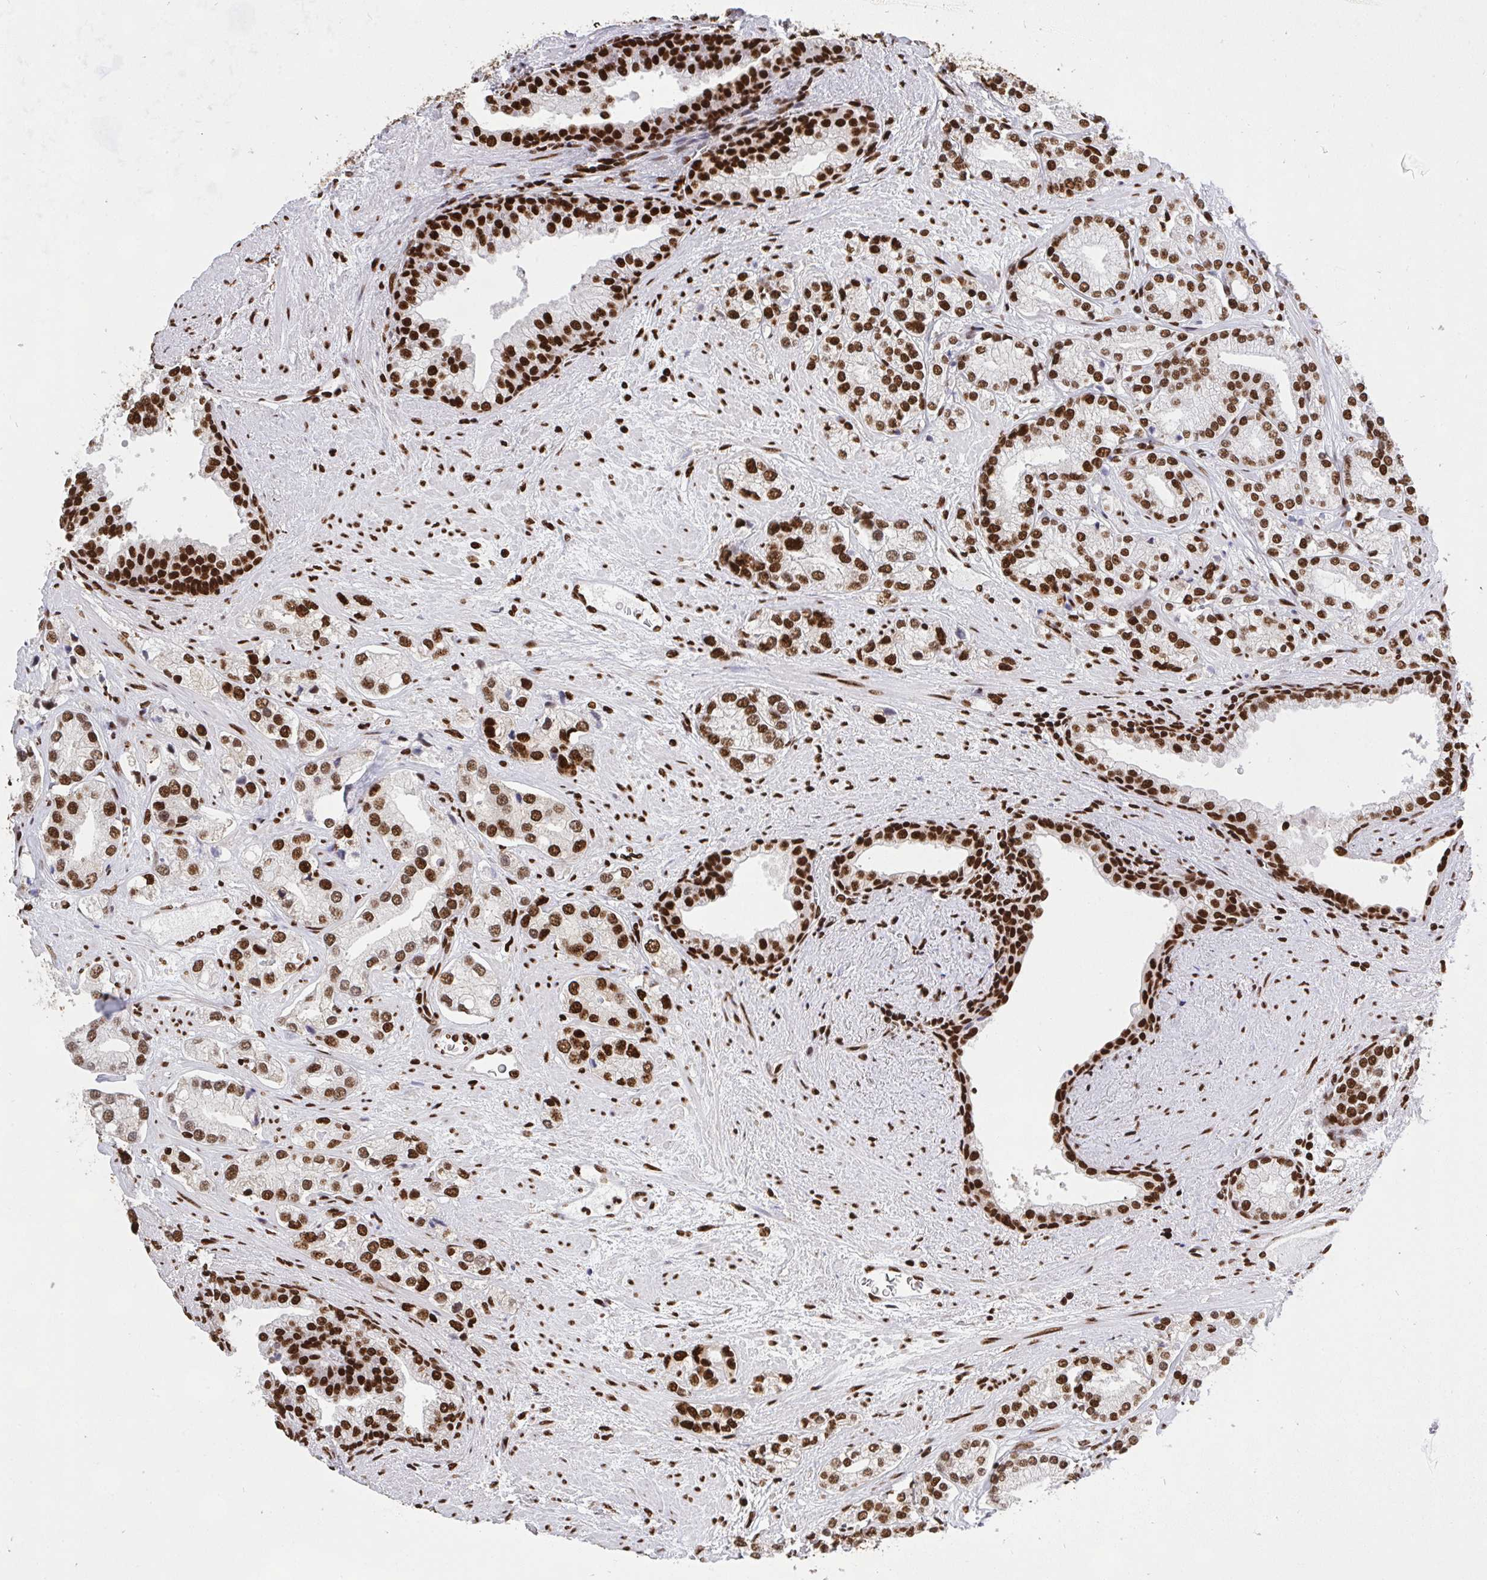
{"staining": {"intensity": "strong", "quantity": ">75%", "location": "nuclear"}, "tissue": "prostate cancer", "cell_type": "Tumor cells", "image_type": "cancer", "snomed": [{"axis": "morphology", "description": "Adenocarcinoma, High grade"}, {"axis": "topography", "description": "Prostate"}], "caption": "Immunohistochemical staining of human prostate cancer (adenocarcinoma (high-grade)) displays strong nuclear protein staining in approximately >75% of tumor cells.", "gene": "HNRNPL", "patient": {"sex": "male", "age": 58}}